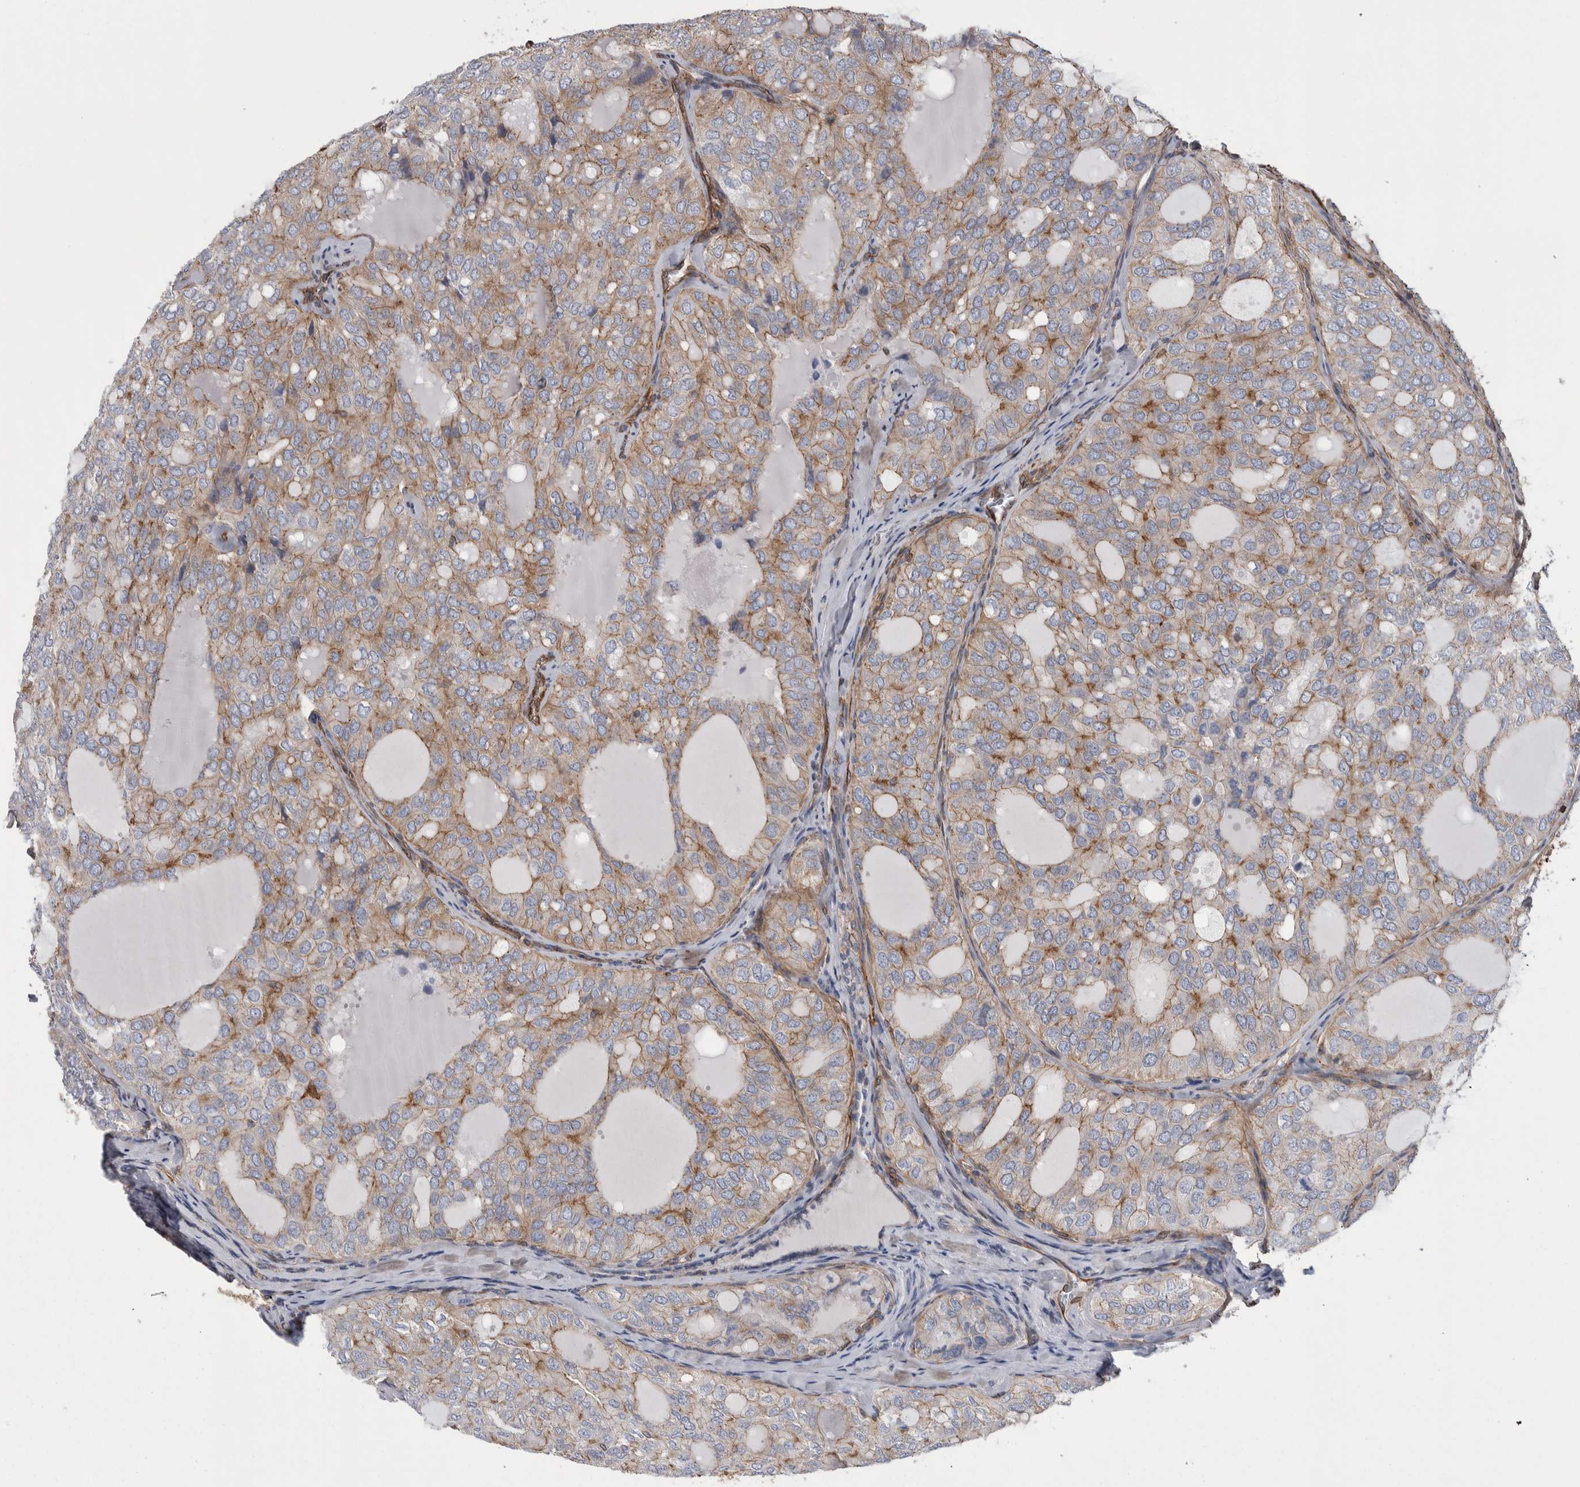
{"staining": {"intensity": "weak", "quantity": "25%-75%", "location": "cytoplasmic/membranous"}, "tissue": "thyroid cancer", "cell_type": "Tumor cells", "image_type": "cancer", "snomed": [{"axis": "morphology", "description": "Follicular adenoma carcinoma, NOS"}, {"axis": "topography", "description": "Thyroid gland"}], "caption": "About 25%-75% of tumor cells in thyroid cancer display weak cytoplasmic/membranous protein expression as visualized by brown immunohistochemical staining.", "gene": "KIF12", "patient": {"sex": "male", "age": 75}}